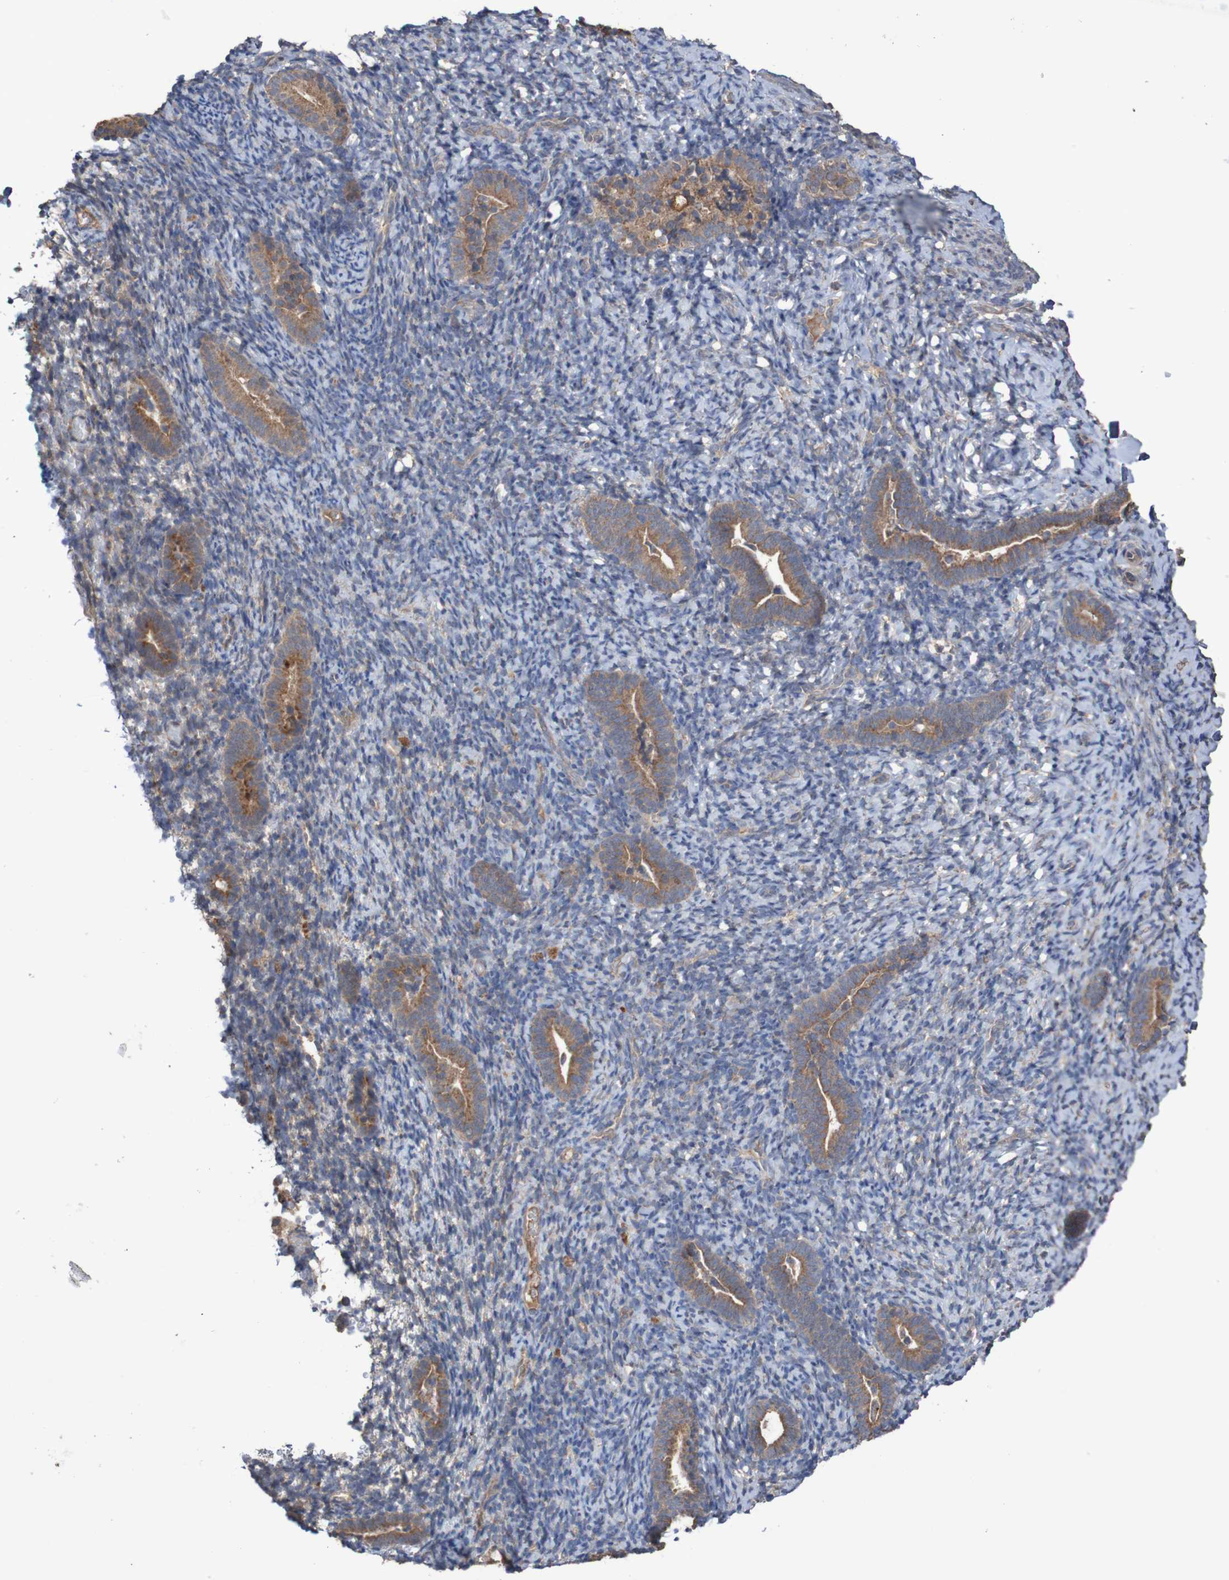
{"staining": {"intensity": "weak", "quantity": "<25%", "location": "cytoplasmic/membranous"}, "tissue": "endometrium", "cell_type": "Cells in endometrial stroma", "image_type": "normal", "snomed": [{"axis": "morphology", "description": "Normal tissue, NOS"}, {"axis": "topography", "description": "Endometrium"}], "caption": "The image shows no staining of cells in endometrial stroma in unremarkable endometrium.", "gene": "PHYH", "patient": {"sex": "female", "age": 51}}